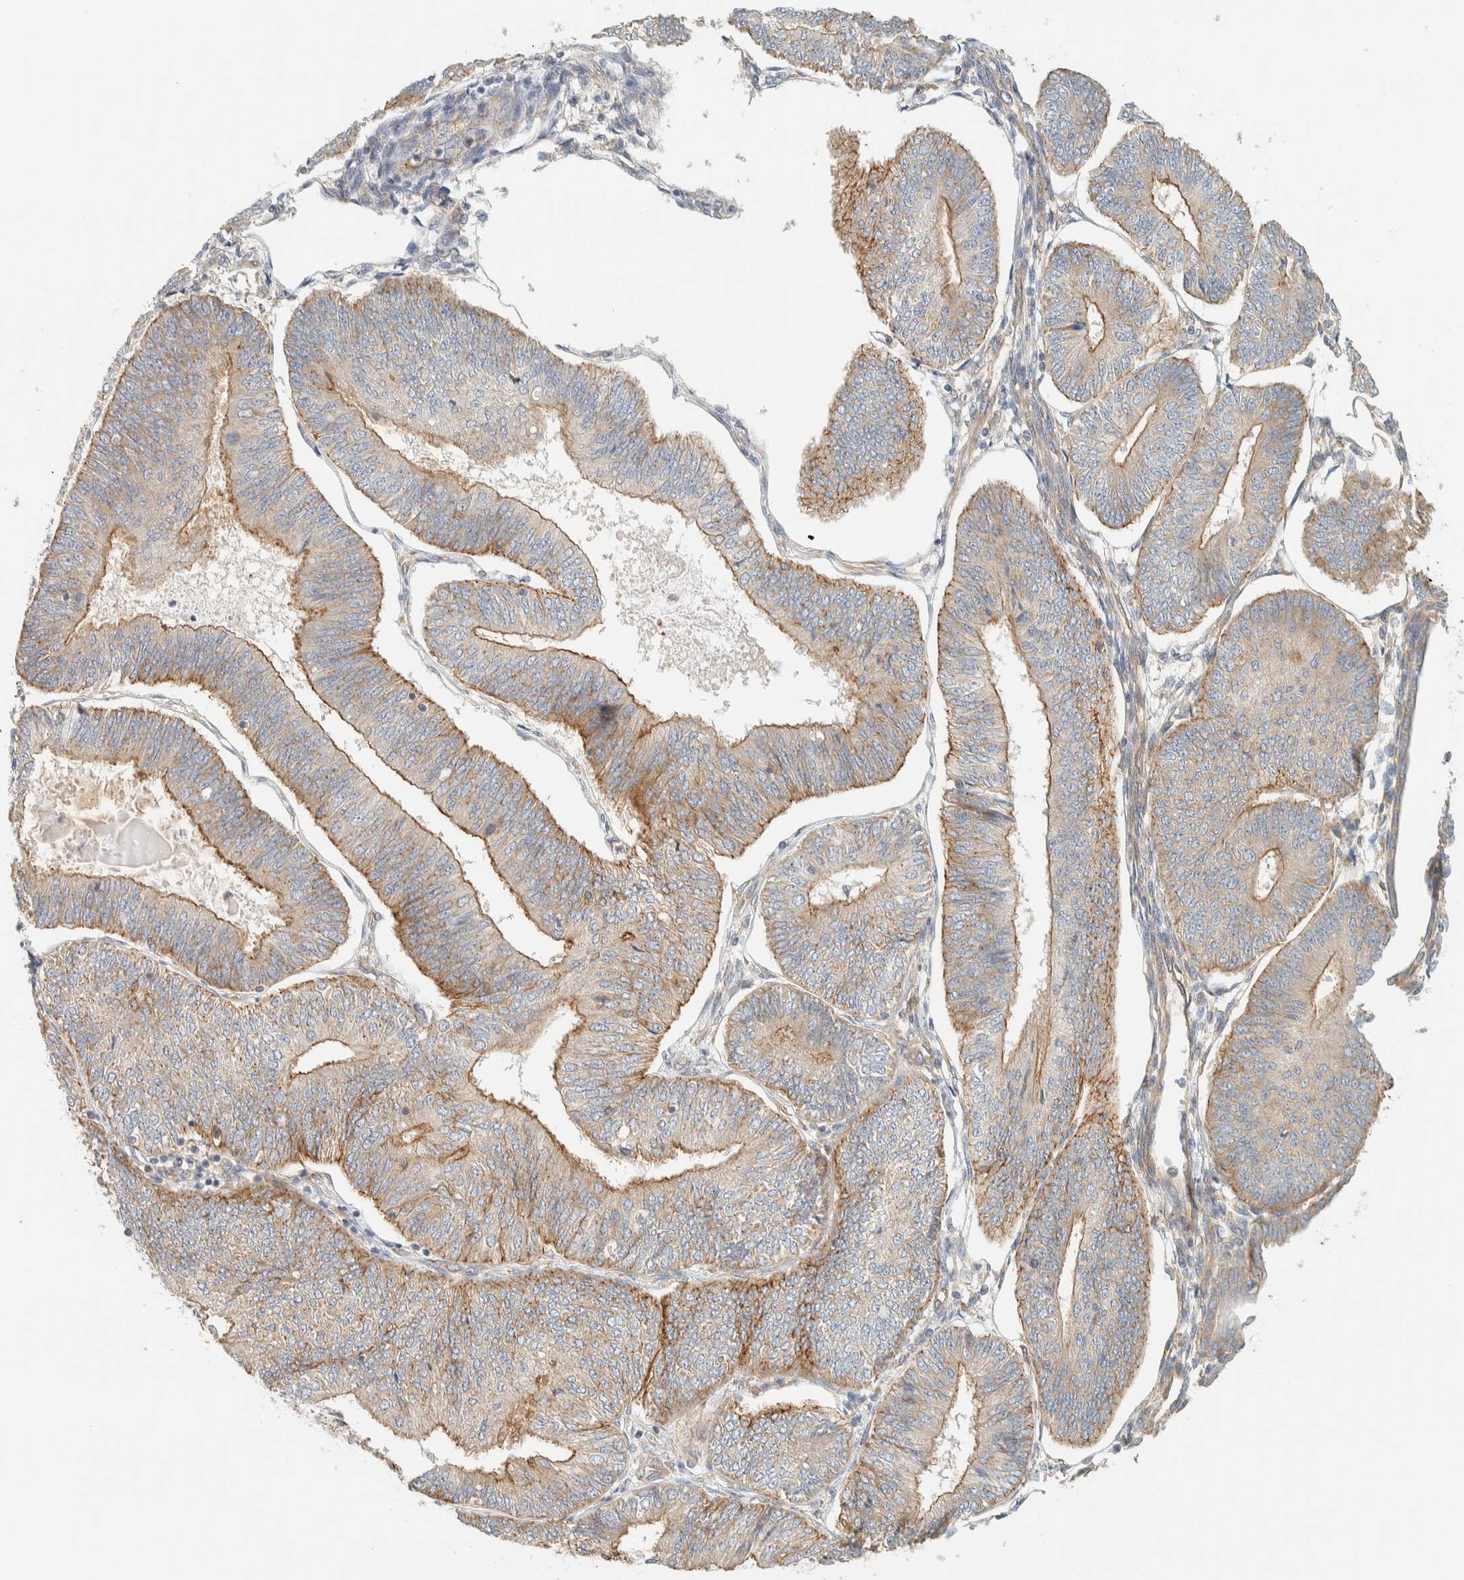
{"staining": {"intensity": "moderate", "quantity": ">75%", "location": "cytoplasmic/membranous"}, "tissue": "endometrial cancer", "cell_type": "Tumor cells", "image_type": "cancer", "snomed": [{"axis": "morphology", "description": "Adenocarcinoma, NOS"}, {"axis": "topography", "description": "Endometrium"}], "caption": "IHC staining of endometrial cancer, which exhibits medium levels of moderate cytoplasmic/membranous positivity in approximately >75% of tumor cells indicating moderate cytoplasmic/membranous protein staining. The staining was performed using DAB (brown) for protein detection and nuclei were counterstained in hematoxylin (blue).", "gene": "LIMA1", "patient": {"sex": "female", "age": 58}}